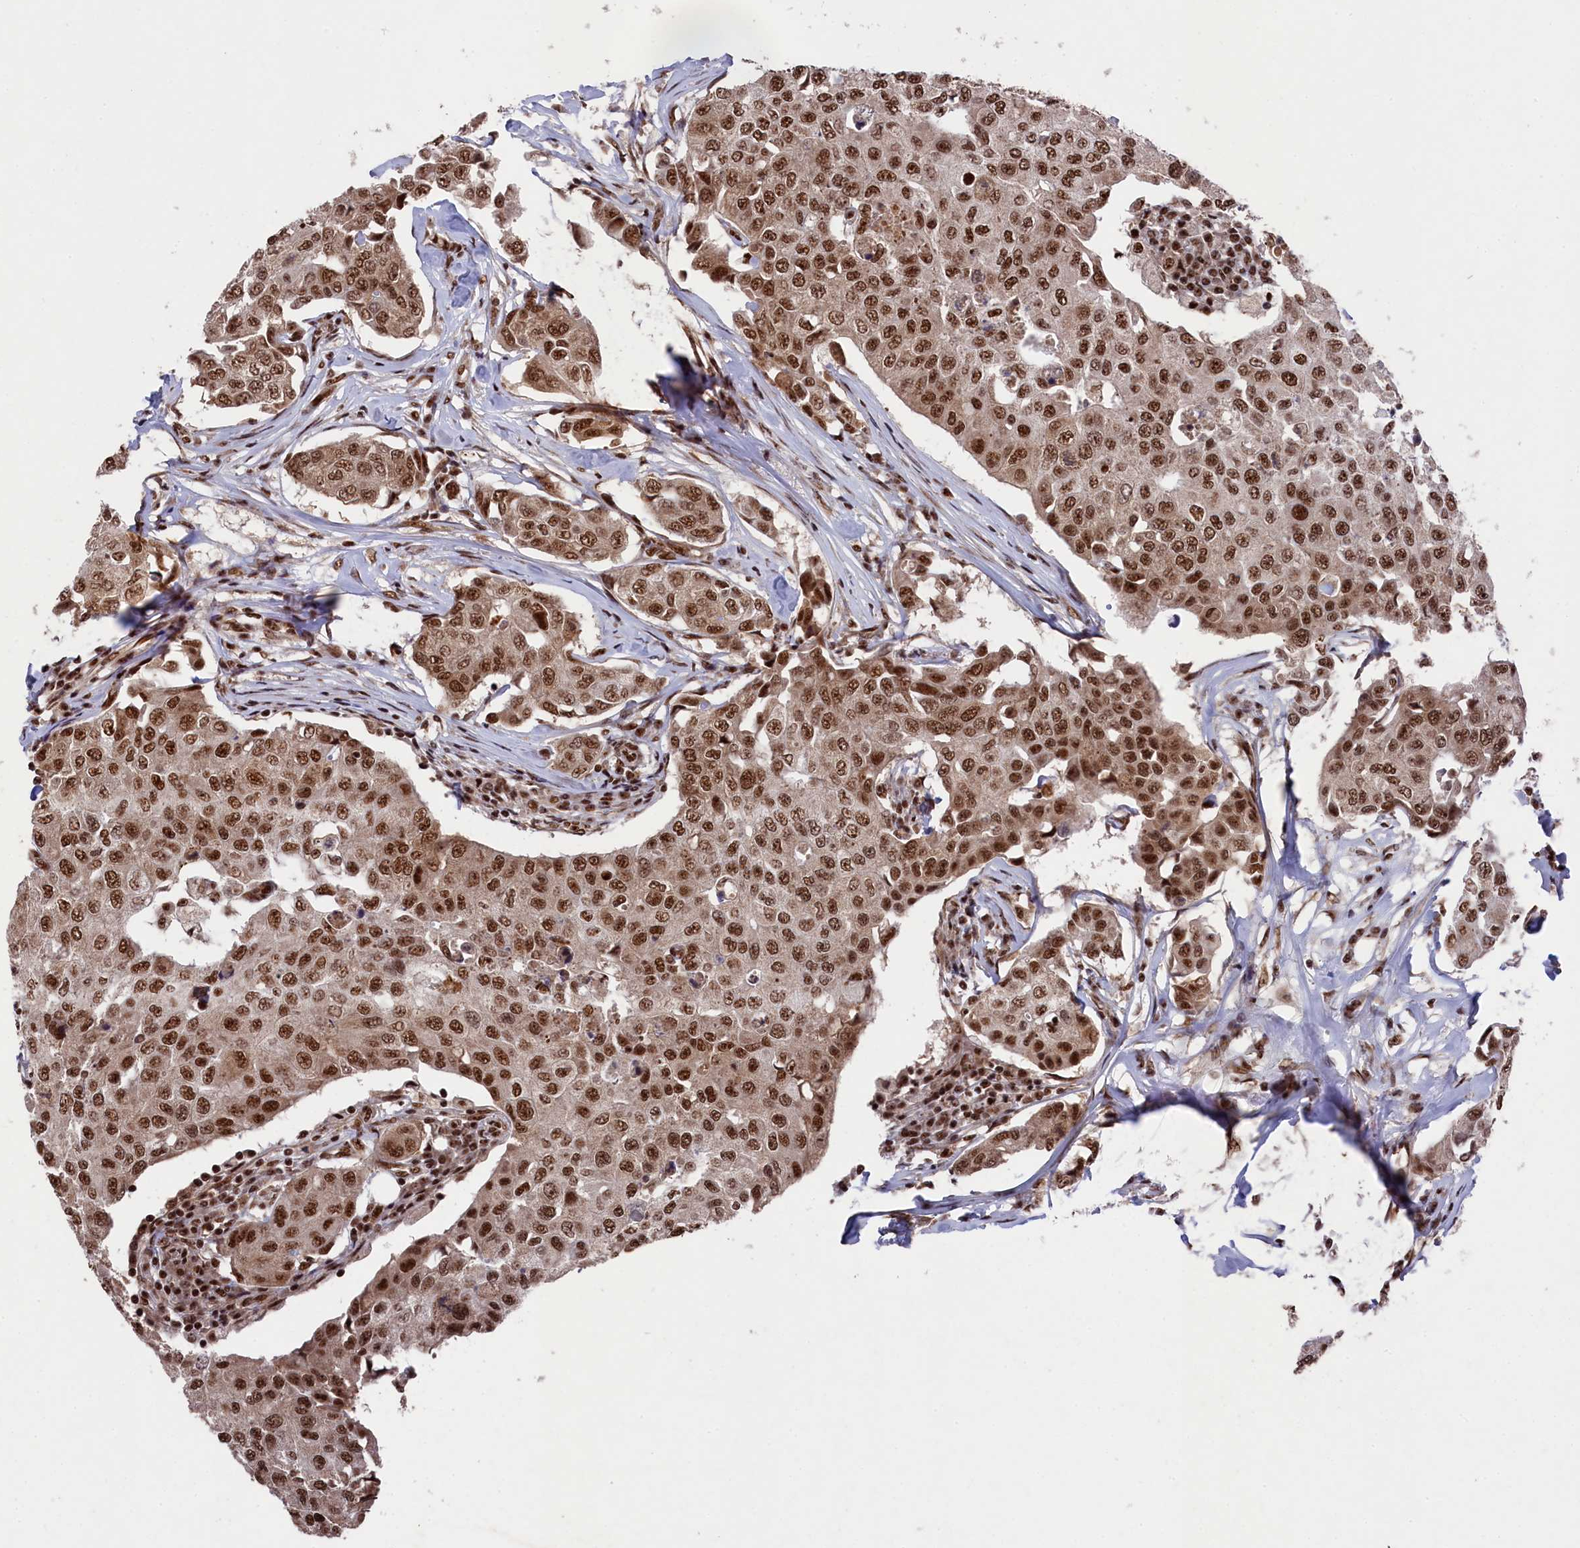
{"staining": {"intensity": "moderate", "quantity": ">75%", "location": "nuclear"}, "tissue": "breast cancer", "cell_type": "Tumor cells", "image_type": "cancer", "snomed": [{"axis": "morphology", "description": "Duct carcinoma"}, {"axis": "topography", "description": "Breast"}], "caption": "A medium amount of moderate nuclear expression is seen in approximately >75% of tumor cells in breast cancer (invasive ductal carcinoma) tissue. (Brightfield microscopy of DAB IHC at high magnification).", "gene": "PRPF31", "patient": {"sex": "female", "age": 80}}